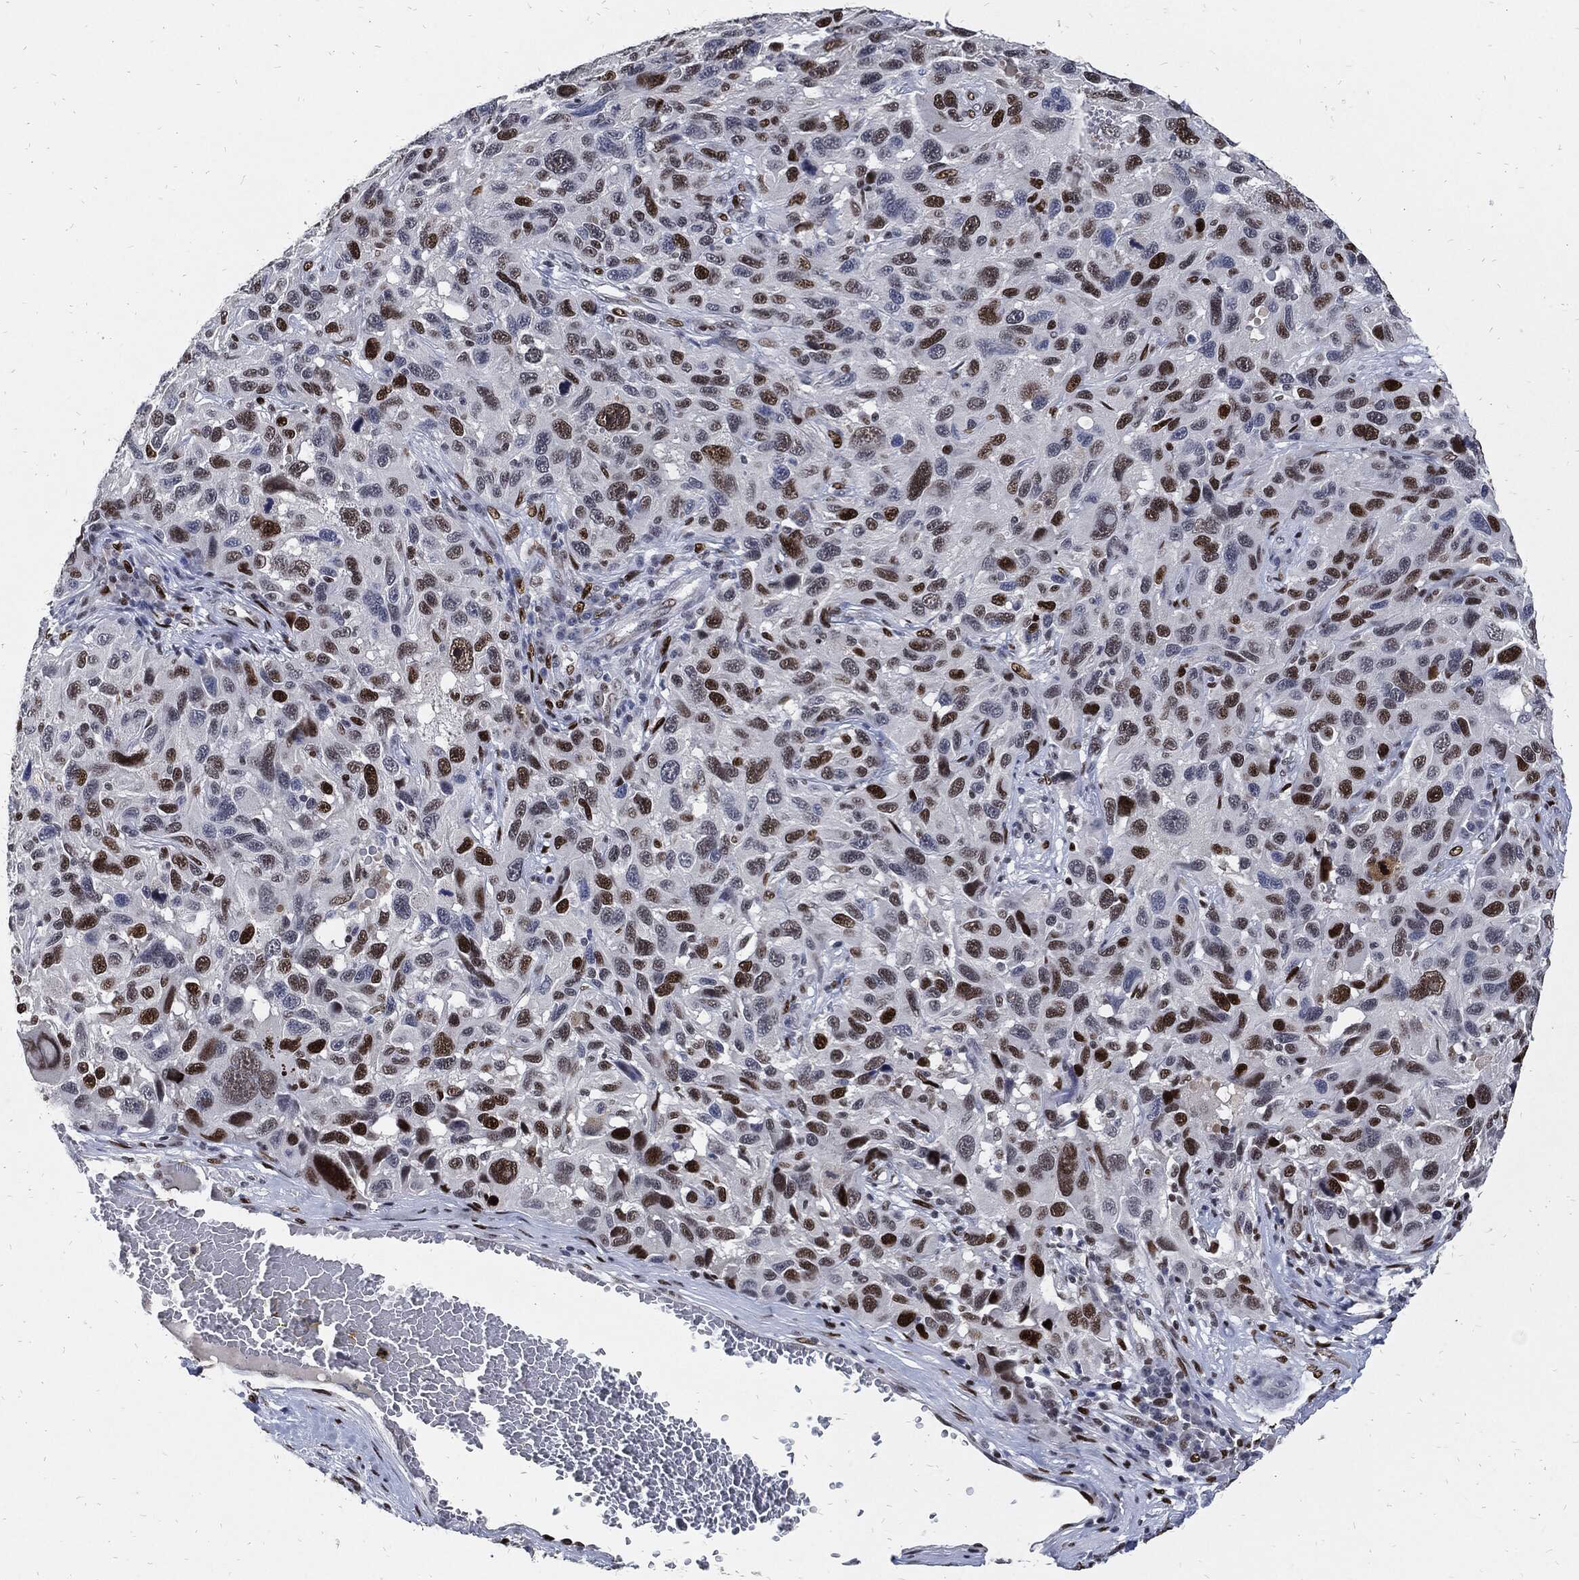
{"staining": {"intensity": "strong", "quantity": "25%-75%", "location": "nuclear"}, "tissue": "melanoma", "cell_type": "Tumor cells", "image_type": "cancer", "snomed": [{"axis": "morphology", "description": "Malignant melanoma, NOS"}, {"axis": "topography", "description": "Skin"}], "caption": "Malignant melanoma stained with a protein marker exhibits strong staining in tumor cells.", "gene": "JUN", "patient": {"sex": "male", "age": 53}}